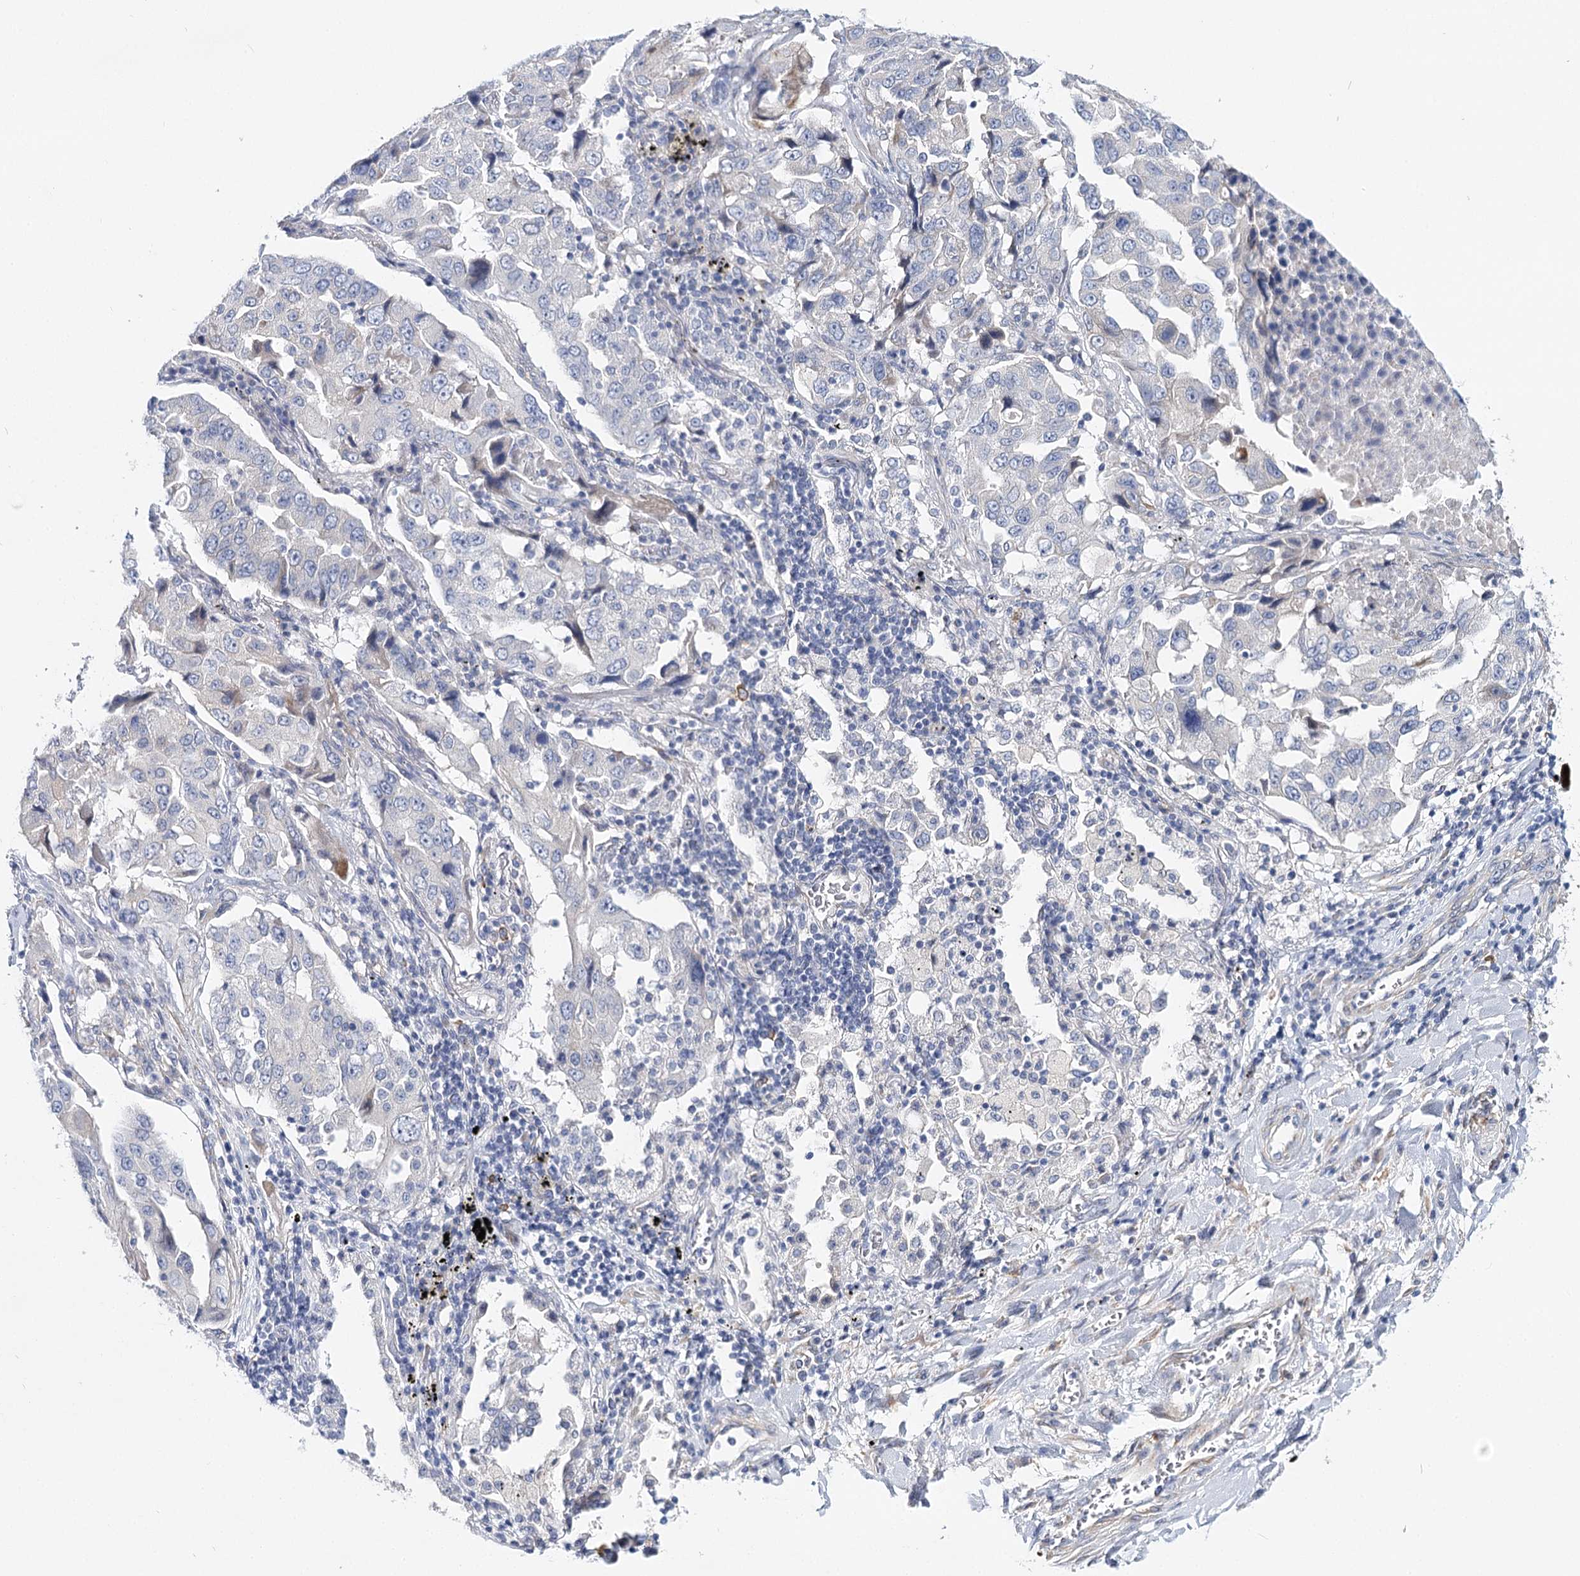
{"staining": {"intensity": "negative", "quantity": "none", "location": "none"}, "tissue": "lung cancer", "cell_type": "Tumor cells", "image_type": "cancer", "snomed": [{"axis": "morphology", "description": "Adenocarcinoma, NOS"}, {"axis": "topography", "description": "Lung"}], "caption": "IHC photomicrograph of neoplastic tissue: human lung adenocarcinoma stained with DAB (3,3'-diaminobenzidine) exhibits no significant protein expression in tumor cells.", "gene": "TEX12", "patient": {"sex": "female", "age": 65}}